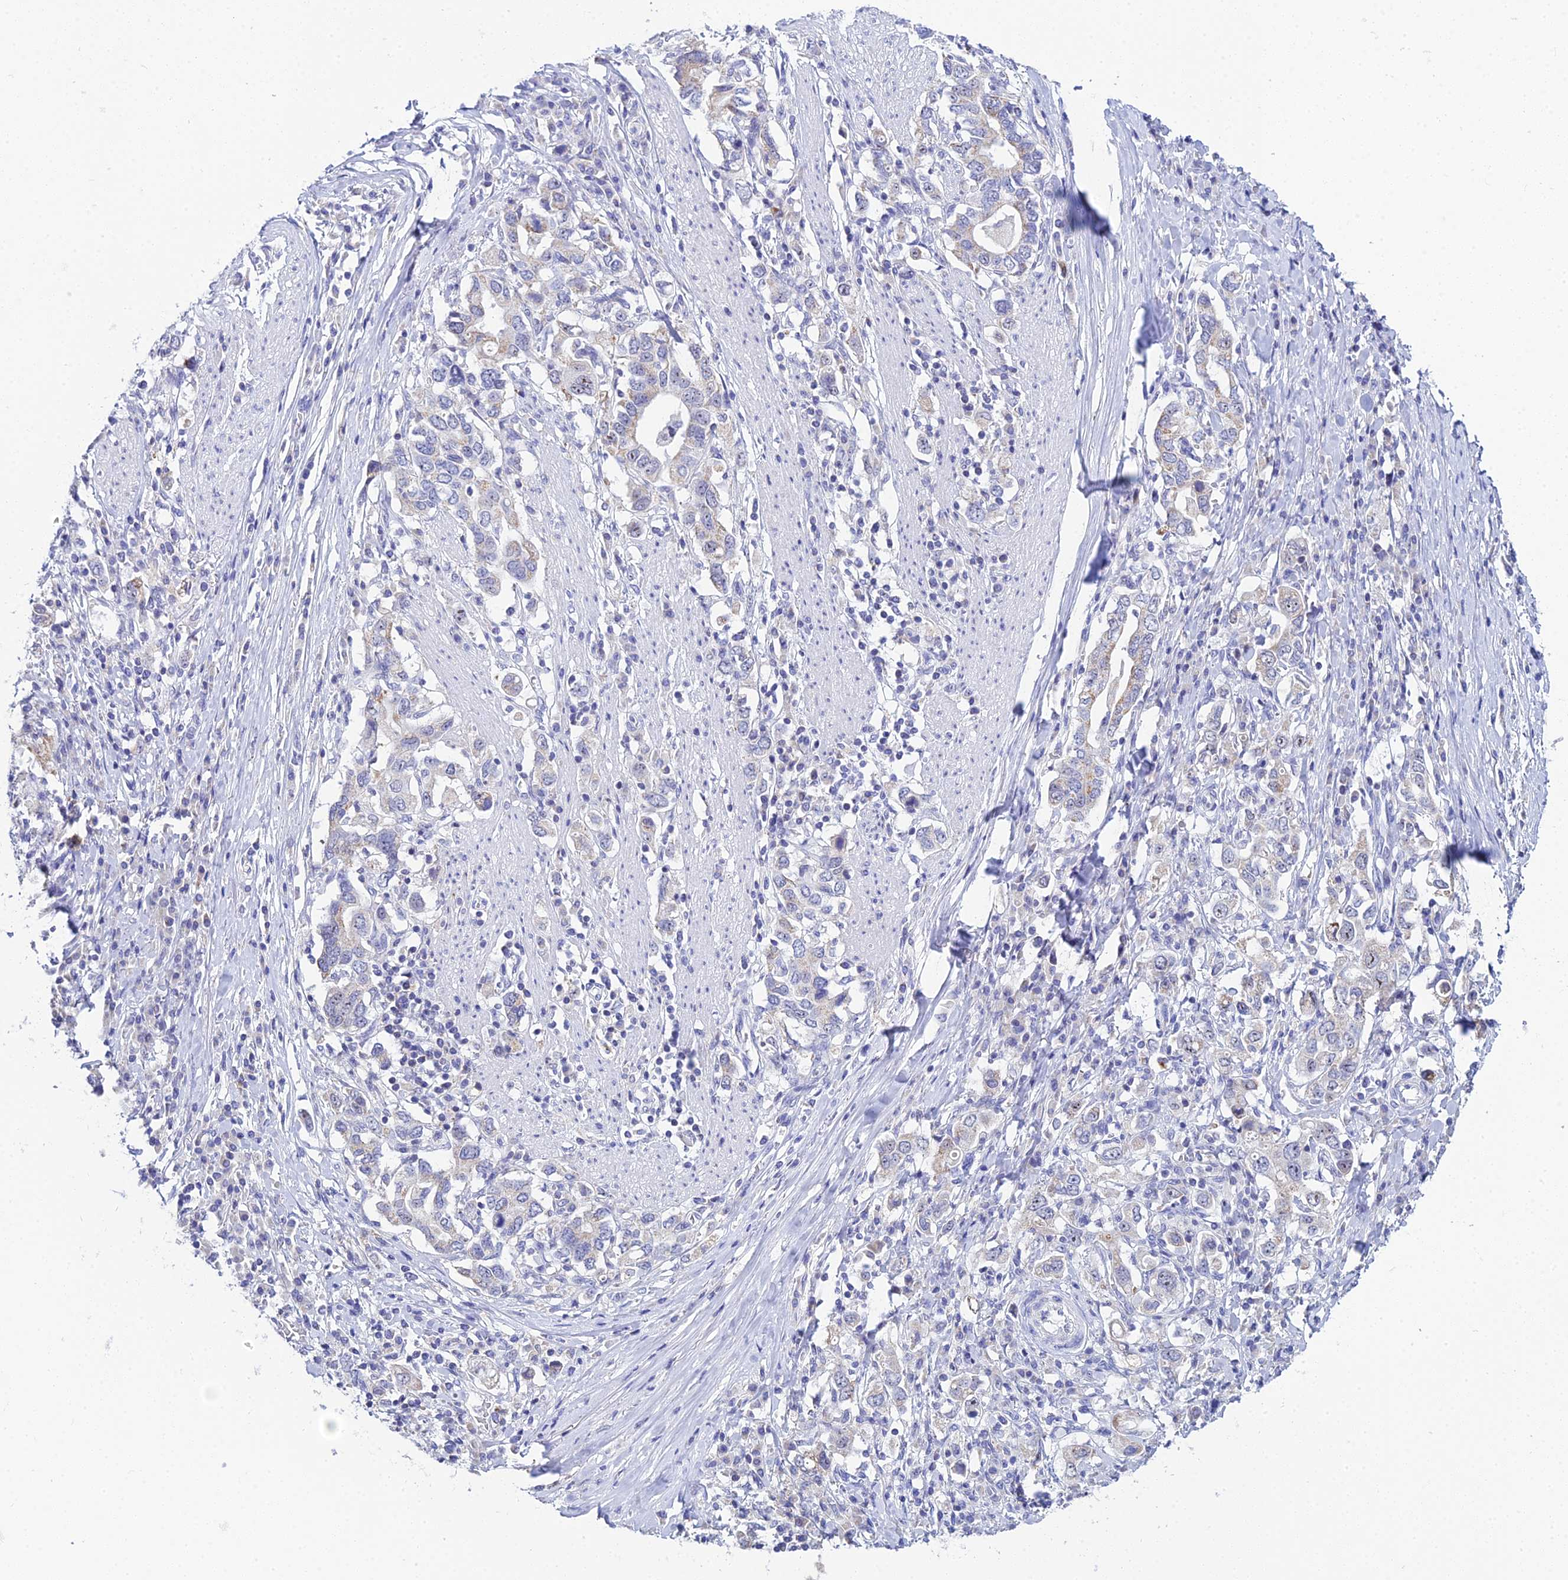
{"staining": {"intensity": "weak", "quantity": "<25%", "location": "cytoplasmic/membranous,nuclear"}, "tissue": "stomach cancer", "cell_type": "Tumor cells", "image_type": "cancer", "snomed": [{"axis": "morphology", "description": "Adenocarcinoma, NOS"}, {"axis": "topography", "description": "Stomach, upper"}, {"axis": "topography", "description": "Stomach"}], "caption": "Protein analysis of stomach cancer shows no significant positivity in tumor cells.", "gene": "PLPP4", "patient": {"sex": "male", "age": 62}}